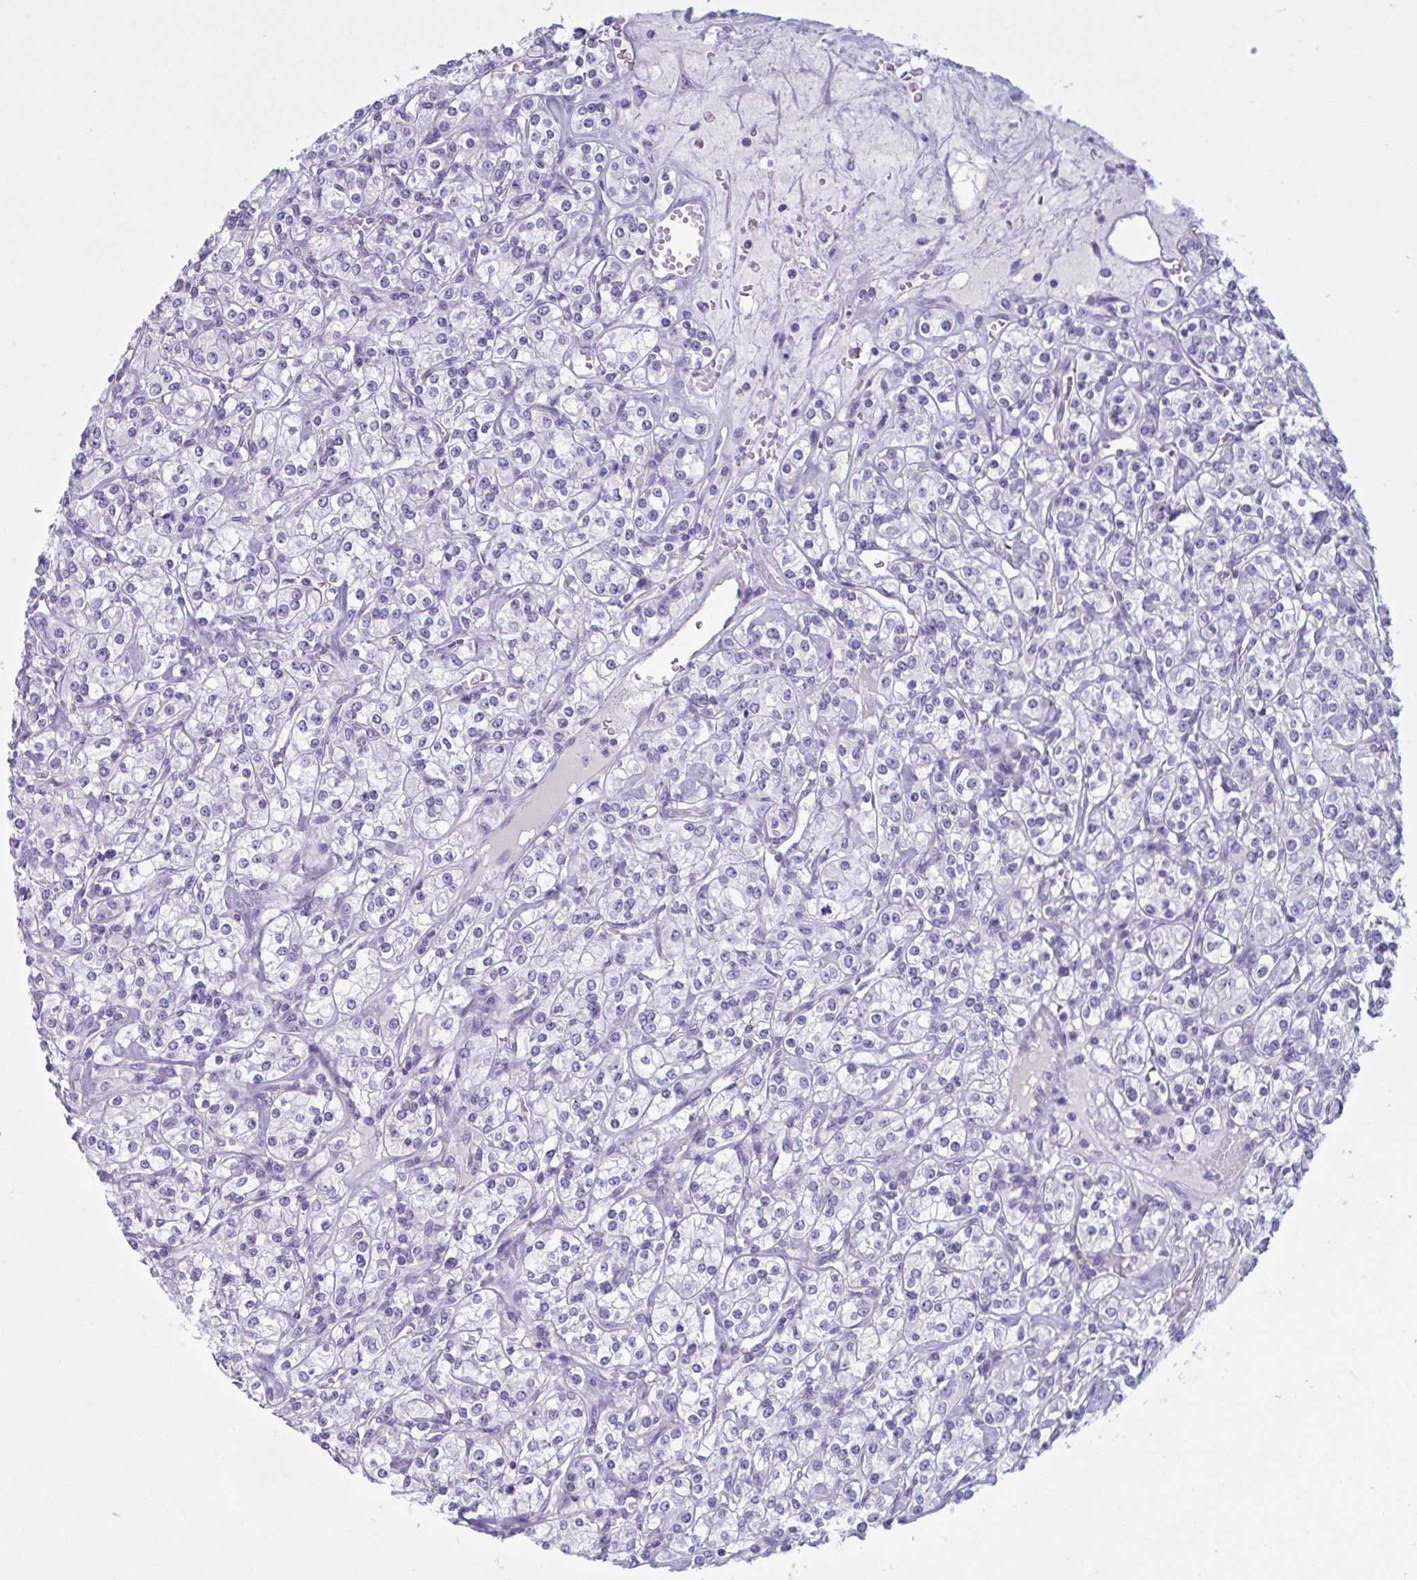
{"staining": {"intensity": "negative", "quantity": "none", "location": "none"}, "tissue": "renal cancer", "cell_type": "Tumor cells", "image_type": "cancer", "snomed": [{"axis": "morphology", "description": "Adenocarcinoma, NOS"}, {"axis": "topography", "description": "Kidney"}], "caption": "Photomicrograph shows no protein staining in tumor cells of renal adenocarcinoma tissue. Nuclei are stained in blue.", "gene": "OR1L3", "patient": {"sex": "male", "age": 77}}